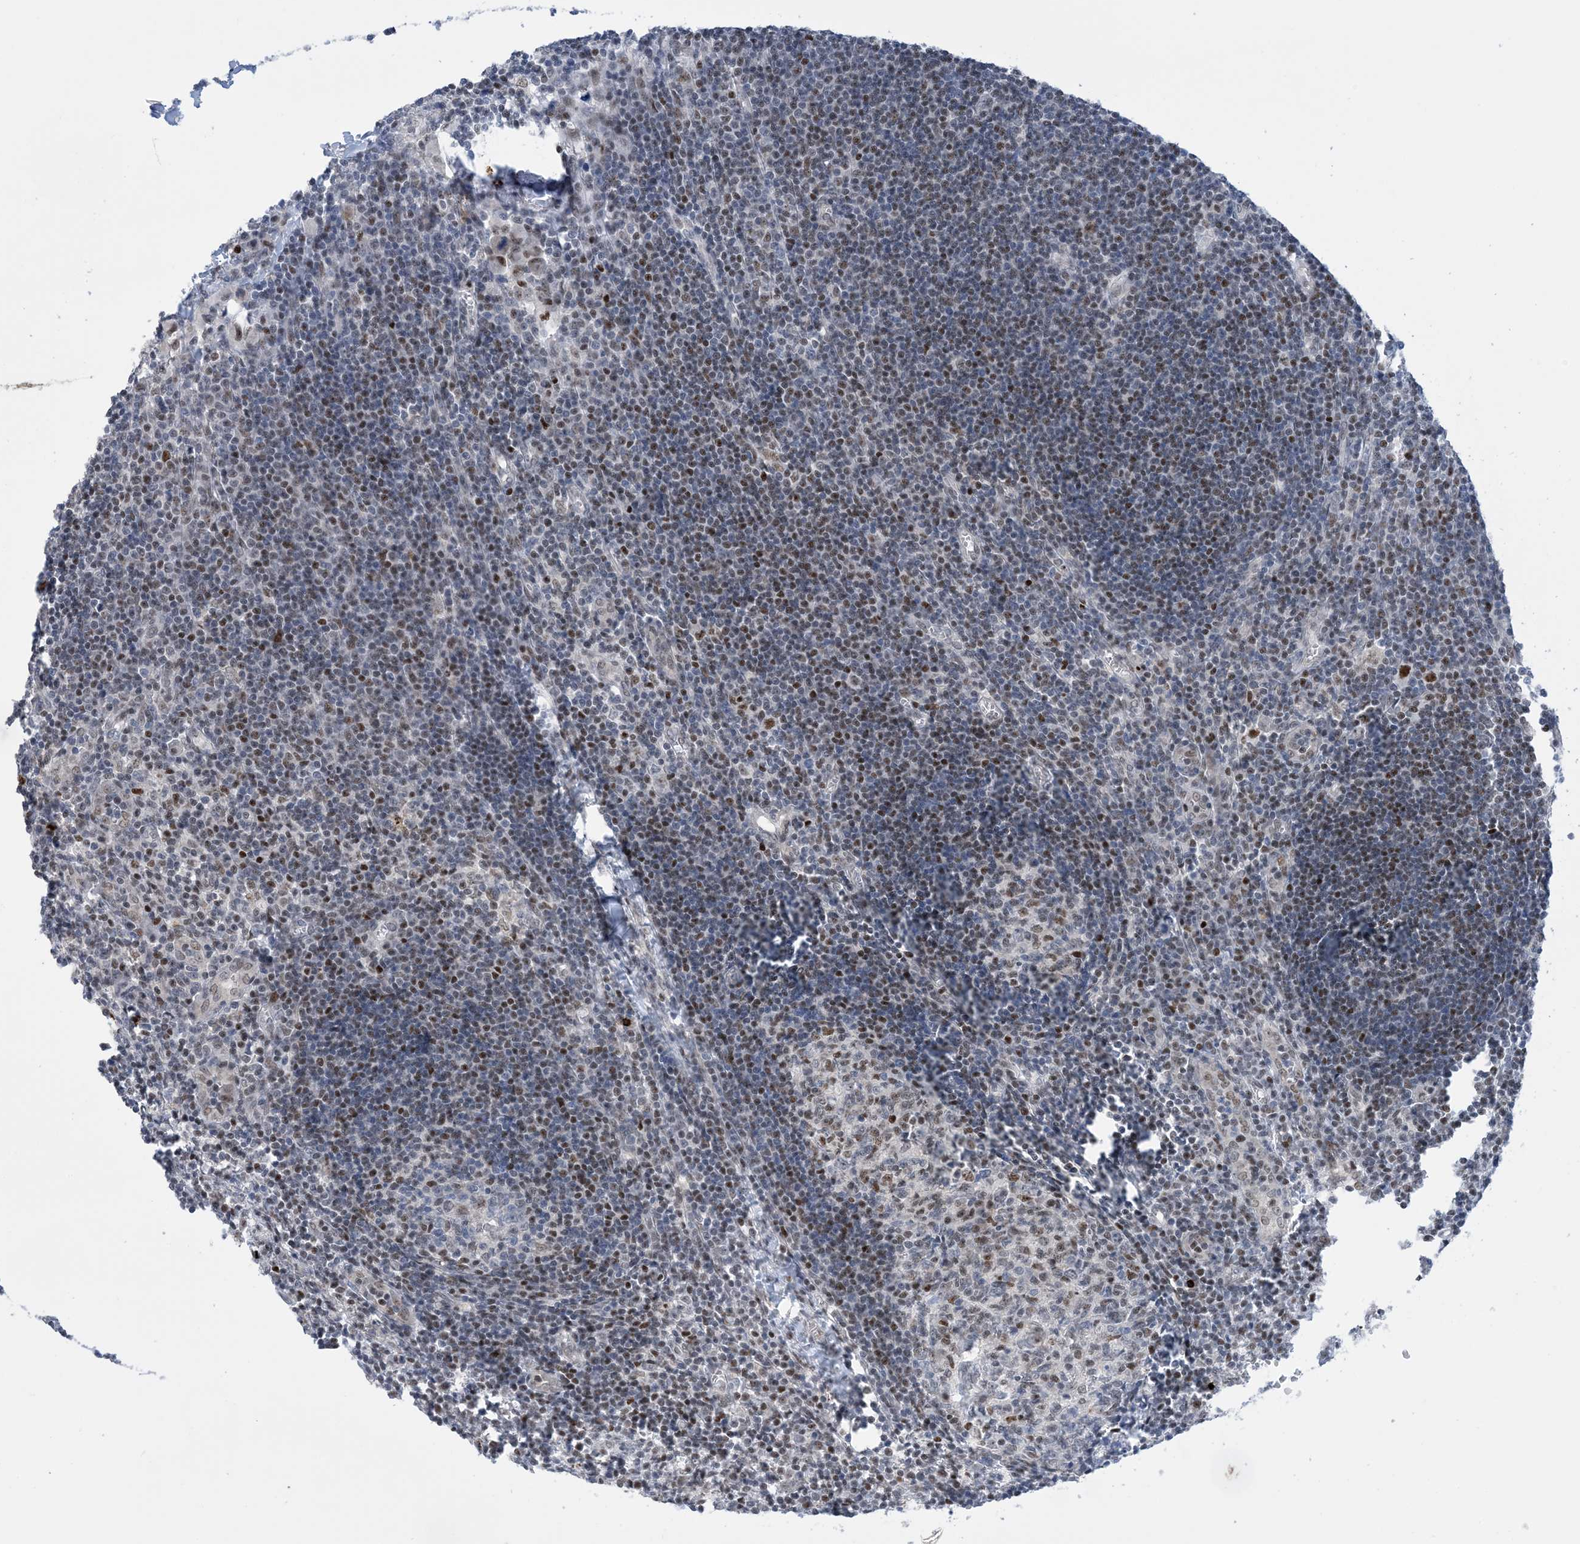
{"staining": {"intensity": "moderate", "quantity": "25%-75%", "location": "nuclear"}, "tissue": "lymph node", "cell_type": "Germinal center cells", "image_type": "normal", "snomed": [{"axis": "morphology", "description": "Normal tissue, NOS"}, {"axis": "morphology", "description": "Malignant melanoma, Metastatic site"}, {"axis": "topography", "description": "Lymph node"}], "caption": "Protein positivity by immunohistochemistry displays moderate nuclear staining in approximately 25%-75% of germinal center cells in benign lymph node.", "gene": "TSPYL1", "patient": {"sex": "male", "age": 41}}